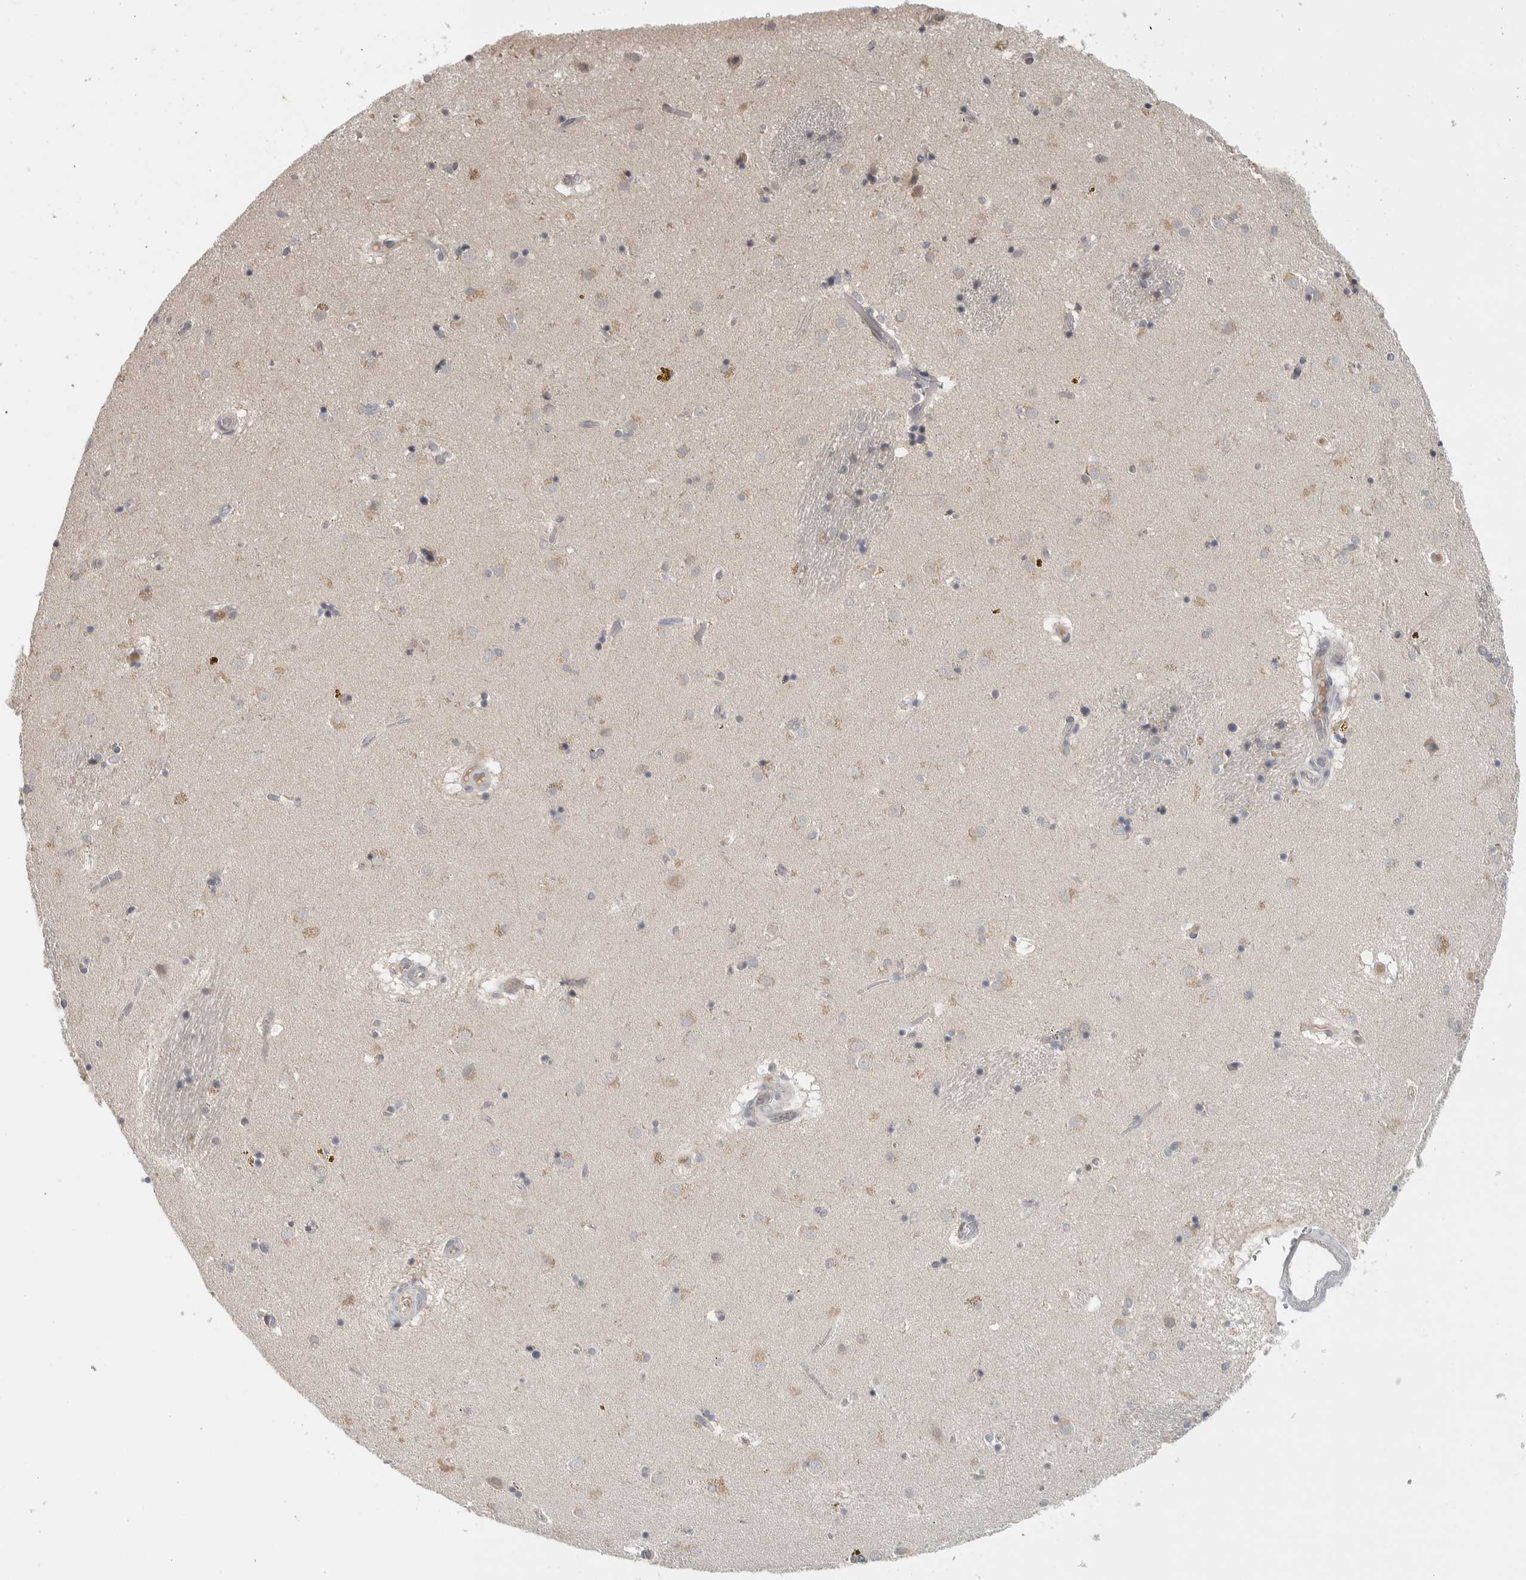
{"staining": {"intensity": "negative", "quantity": "none", "location": "none"}, "tissue": "caudate", "cell_type": "Glial cells", "image_type": "normal", "snomed": [{"axis": "morphology", "description": "Normal tissue, NOS"}, {"axis": "topography", "description": "Lateral ventricle wall"}], "caption": "Immunohistochemical staining of benign human caudate demonstrates no significant positivity in glial cells. (Stains: DAB immunohistochemistry (IHC) with hematoxylin counter stain, Microscopy: brightfield microscopy at high magnification).", "gene": "AFP", "patient": {"sex": "male", "age": 70}}